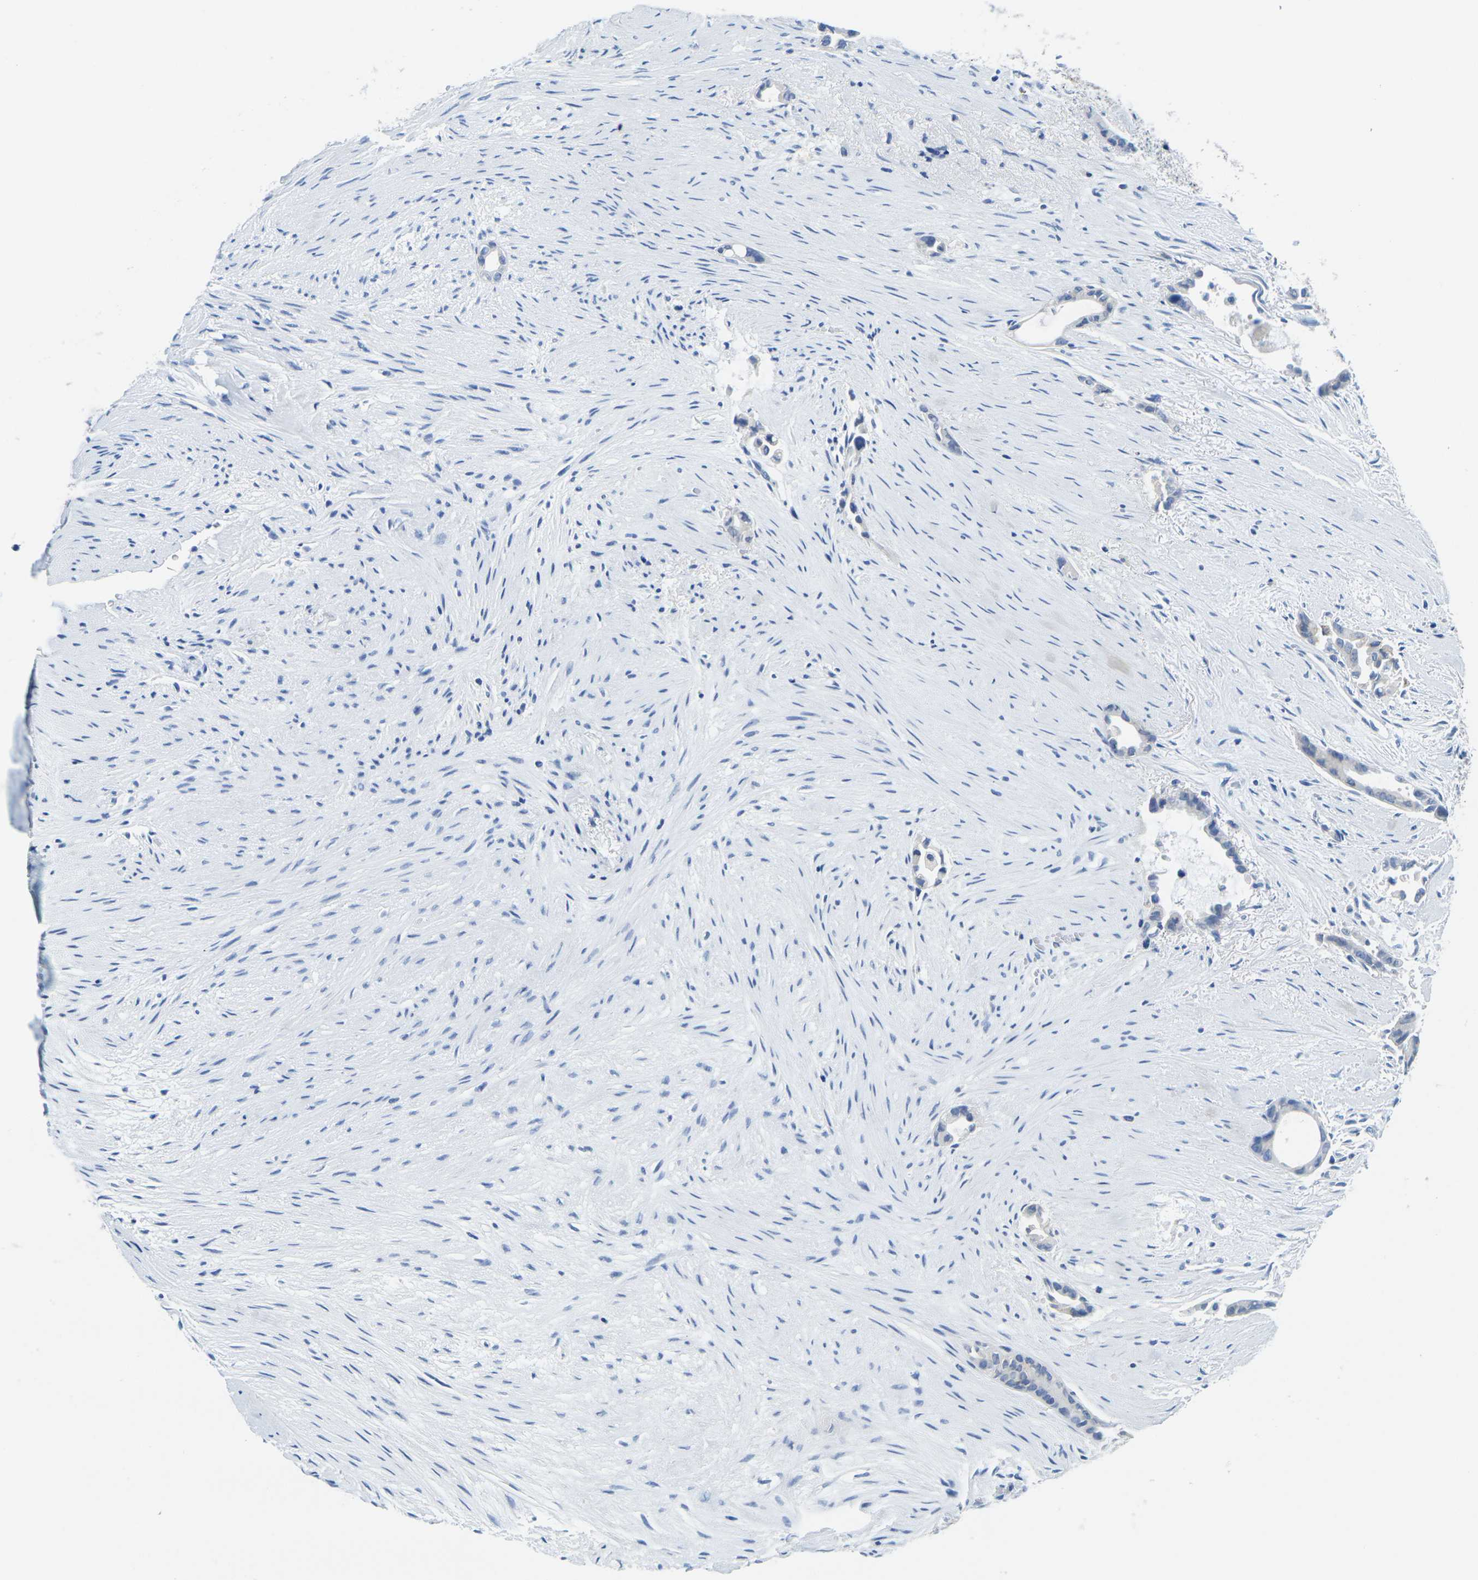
{"staining": {"intensity": "negative", "quantity": "none", "location": "none"}, "tissue": "liver cancer", "cell_type": "Tumor cells", "image_type": "cancer", "snomed": [{"axis": "morphology", "description": "Cholangiocarcinoma"}, {"axis": "topography", "description": "Liver"}], "caption": "IHC of liver cholangiocarcinoma displays no expression in tumor cells.", "gene": "FAM3D", "patient": {"sex": "female", "age": 55}}